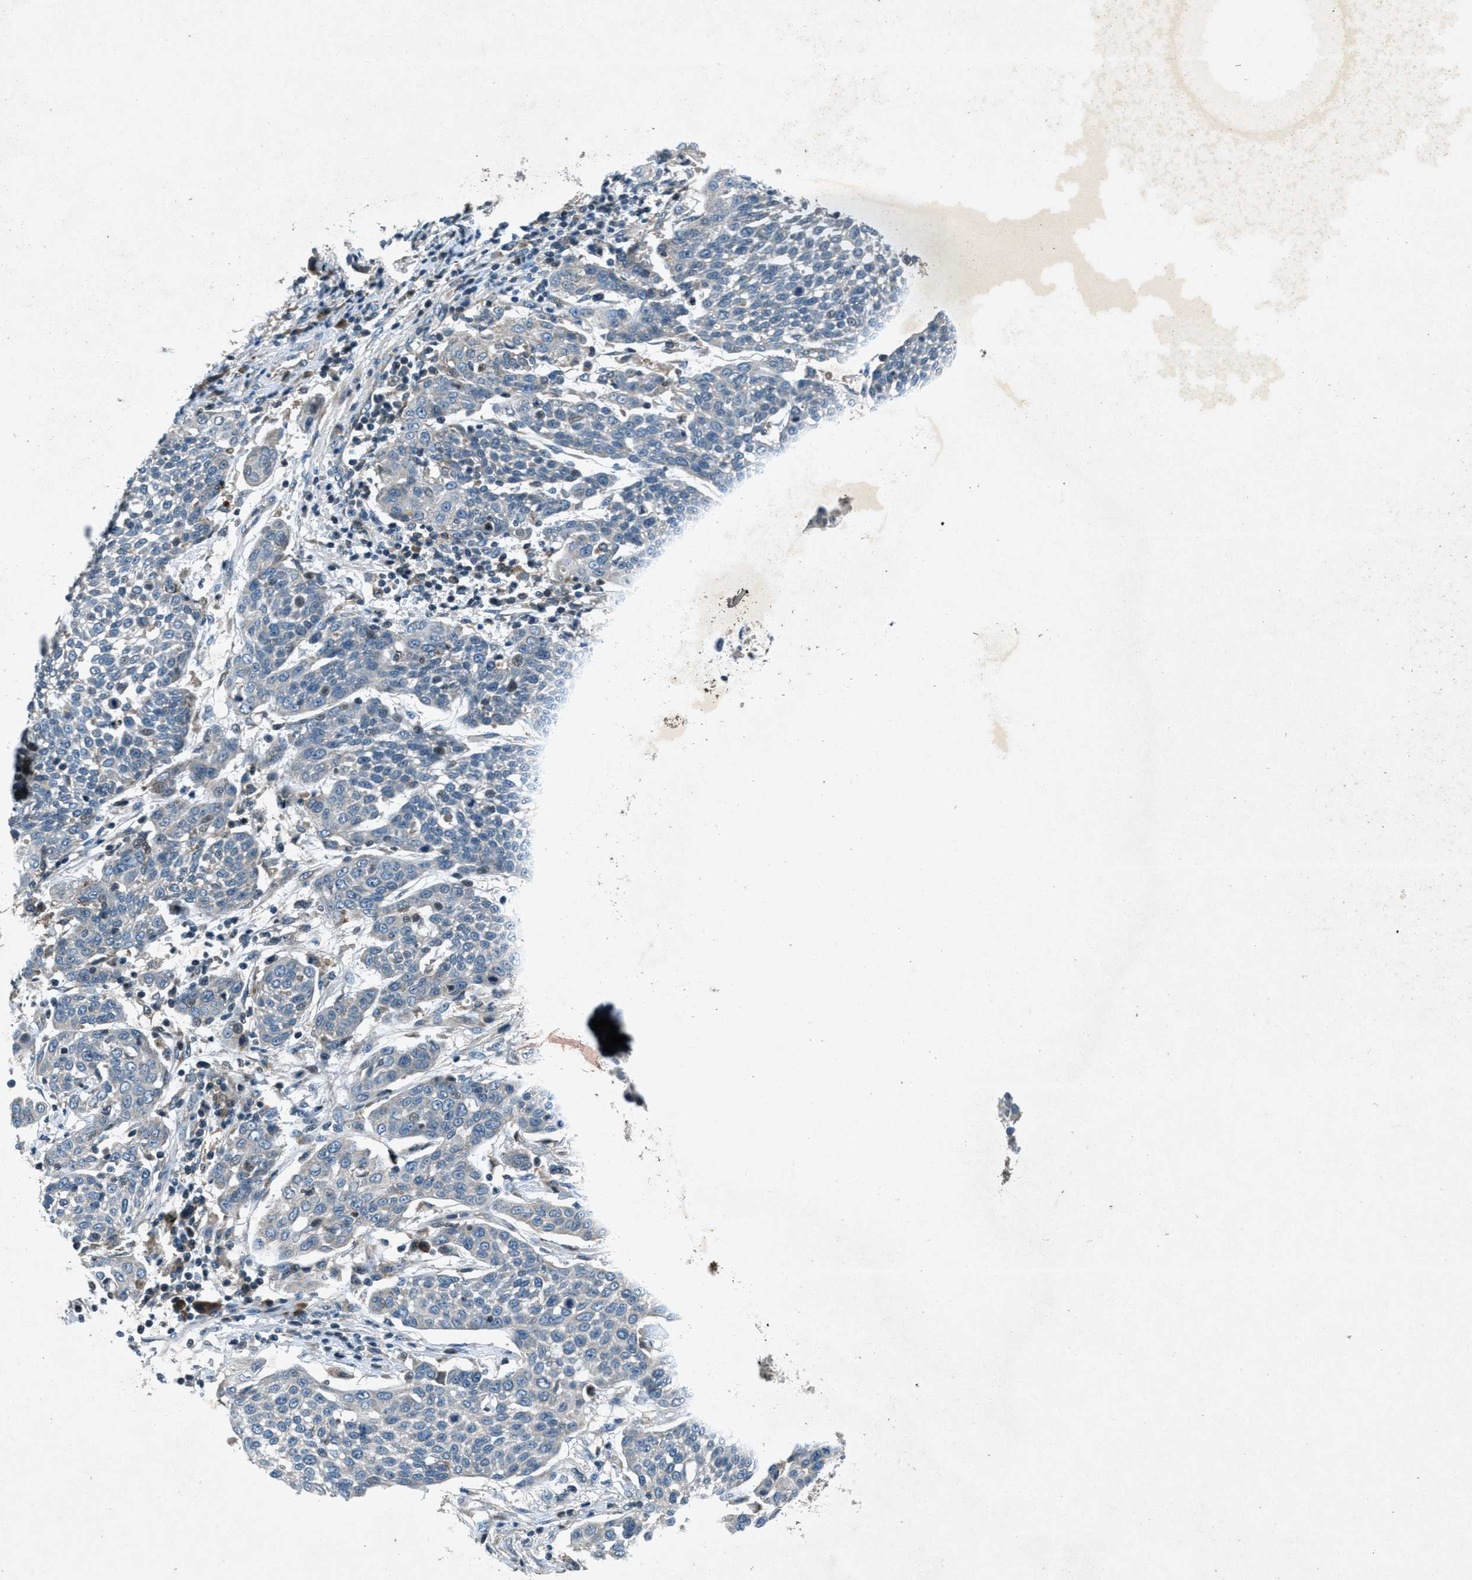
{"staining": {"intensity": "negative", "quantity": "none", "location": "none"}, "tissue": "cervical cancer", "cell_type": "Tumor cells", "image_type": "cancer", "snomed": [{"axis": "morphology", "description": "Squamous cell carcinoma, NOS"}, {"axis": "topography", "description": "Cervix"}], "caption": "Immunohistochemistry of human cervical cancer (squamous cell carcinoma) displays no expression in tumor cells.", "gene": "CLEC2D", "patient": {"sex": "female", "age": 34}}